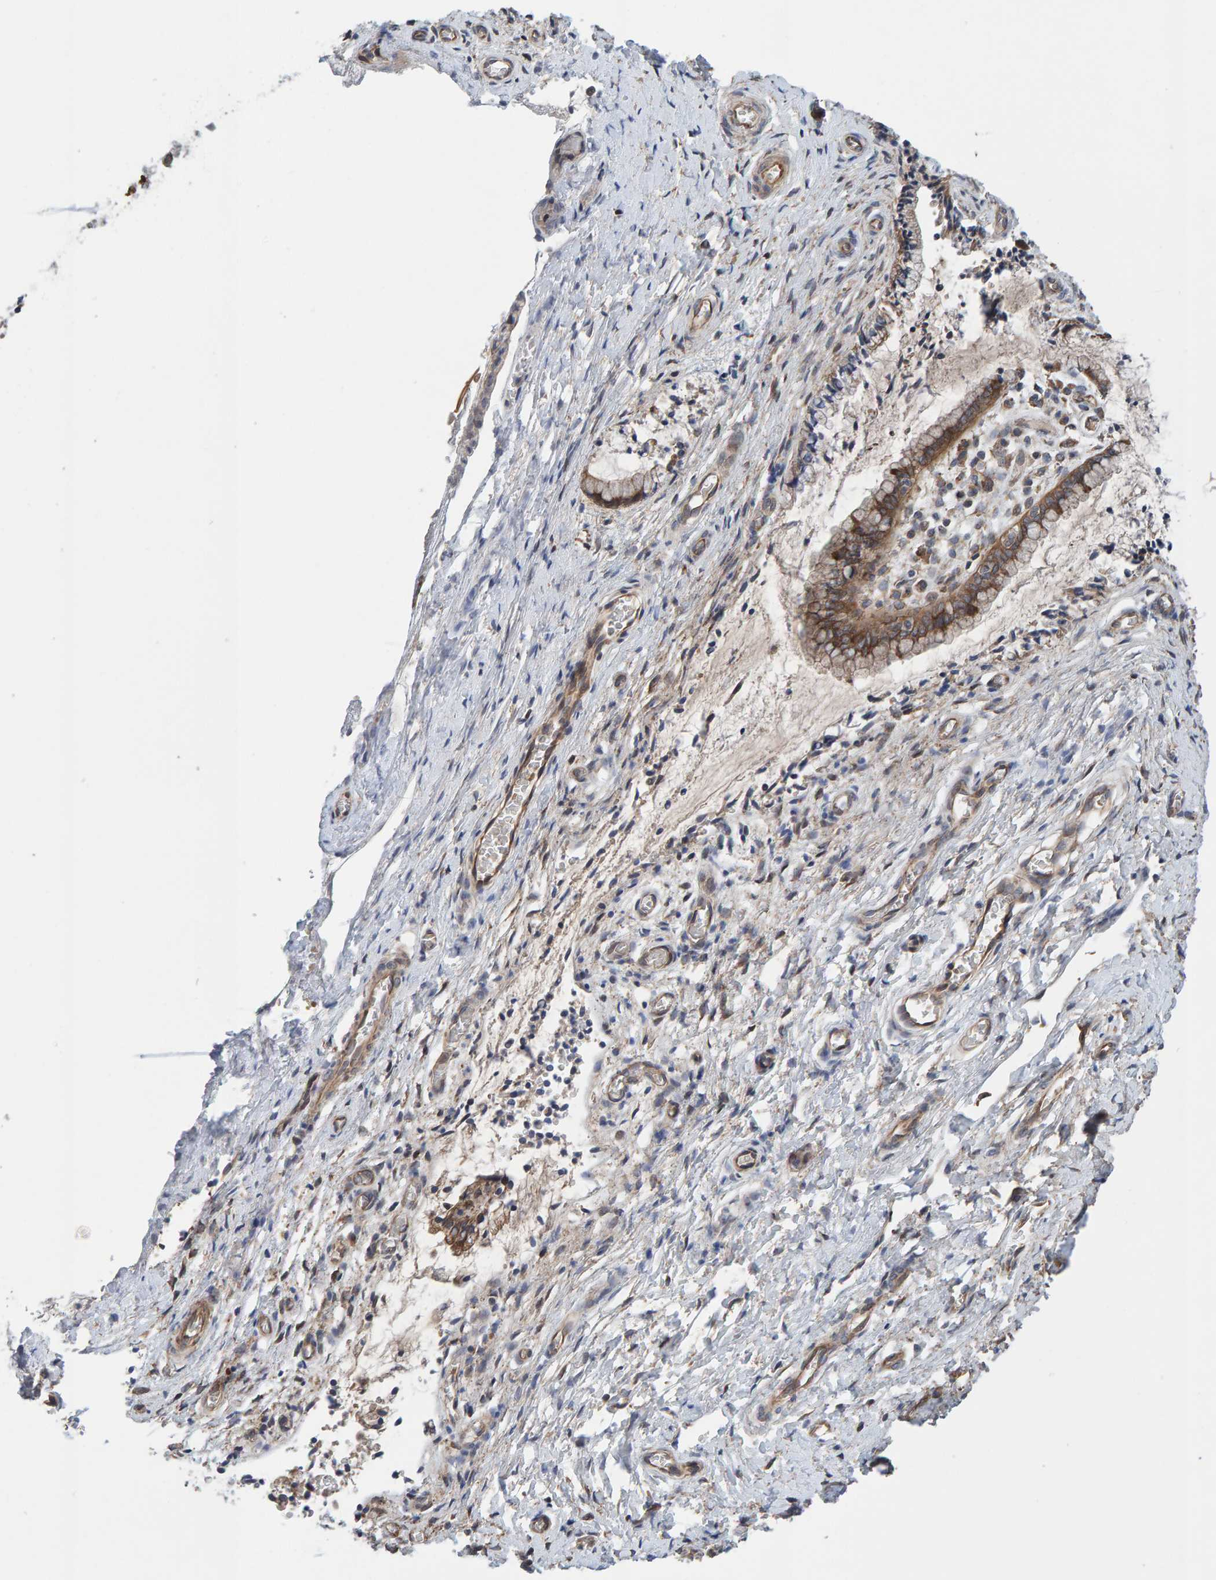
{"staining": {"intensity": "moderate", "quantity": ">75%", "location": "cytoplasmic/membranous"}, "tissue": "cervix", "cell_type": "Glandular cells", "image_type": "normal", "snomed": [{"axis": "morphology", "description": "Normal tissue, NOS"}, {"axis": "topography", "description": "Cervix"}], "caption": "Immunohistochemical staining of unremarkable cervix shows moderate cytoplasmic/membranous protein positivity in about >75% of glandular cells.", "gene": "LRSAM1", "patient": {"sex": "female", "age": 55}}